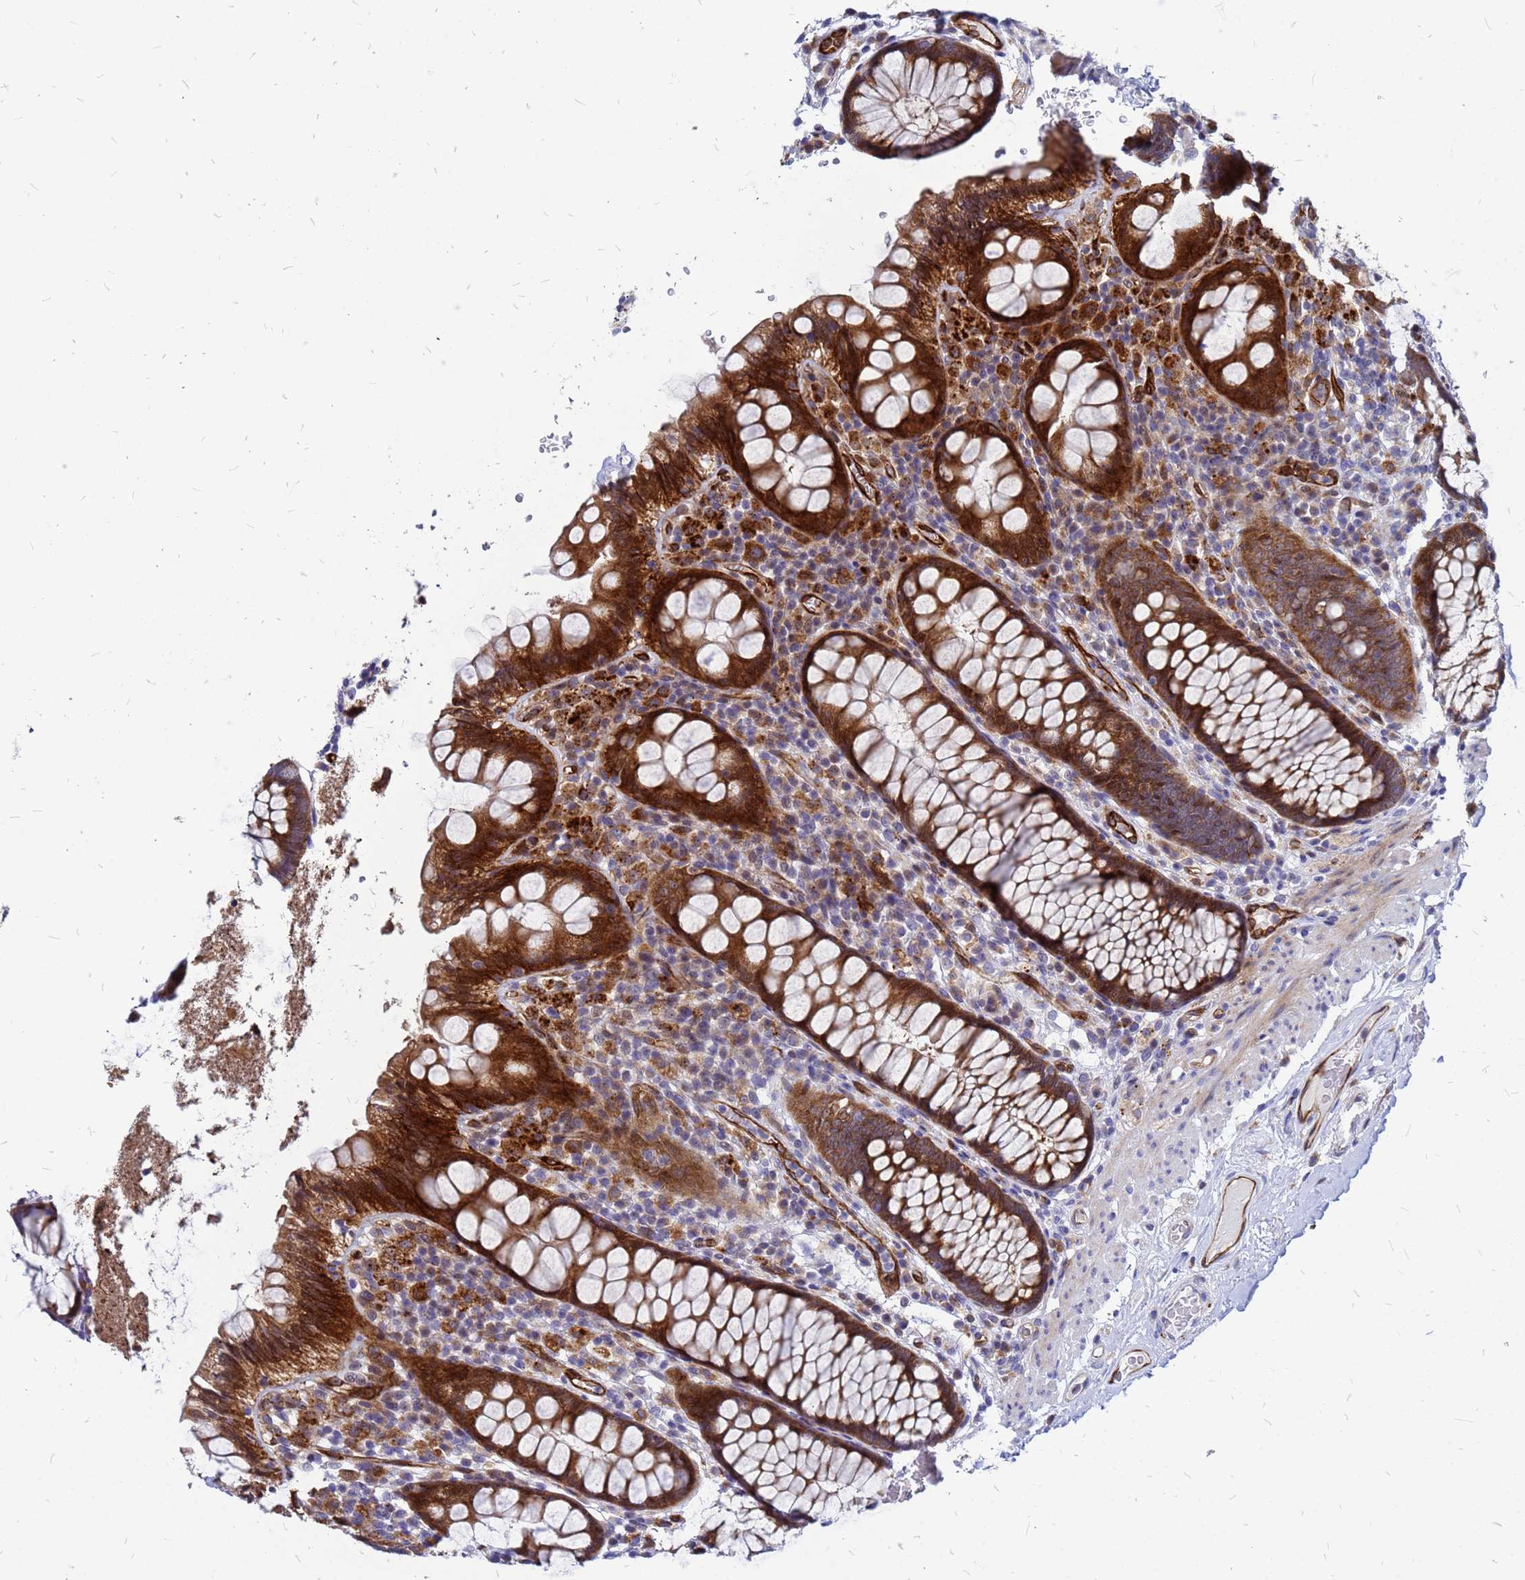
{"staining": {"intensity": "strong", "quantity": ">75%", "location": "cytoplasmic/membranous"}, "tissue": "rectum", "cell_type": "Glandular cells", "image_type": "normal", "snomed": [{"axis": "morphology", "description": "Normal tissue, NOS"}, {"axis": "topography", "description": "Rectum"}], "caption": "This is a photomicrograph of IHC staining of benign rectum, which shows strong positivity in the cytoplasmic/membranous of glandular cells.", "gene": "NOSTRIN", "patient": {"sex": "male", "age": 83}}